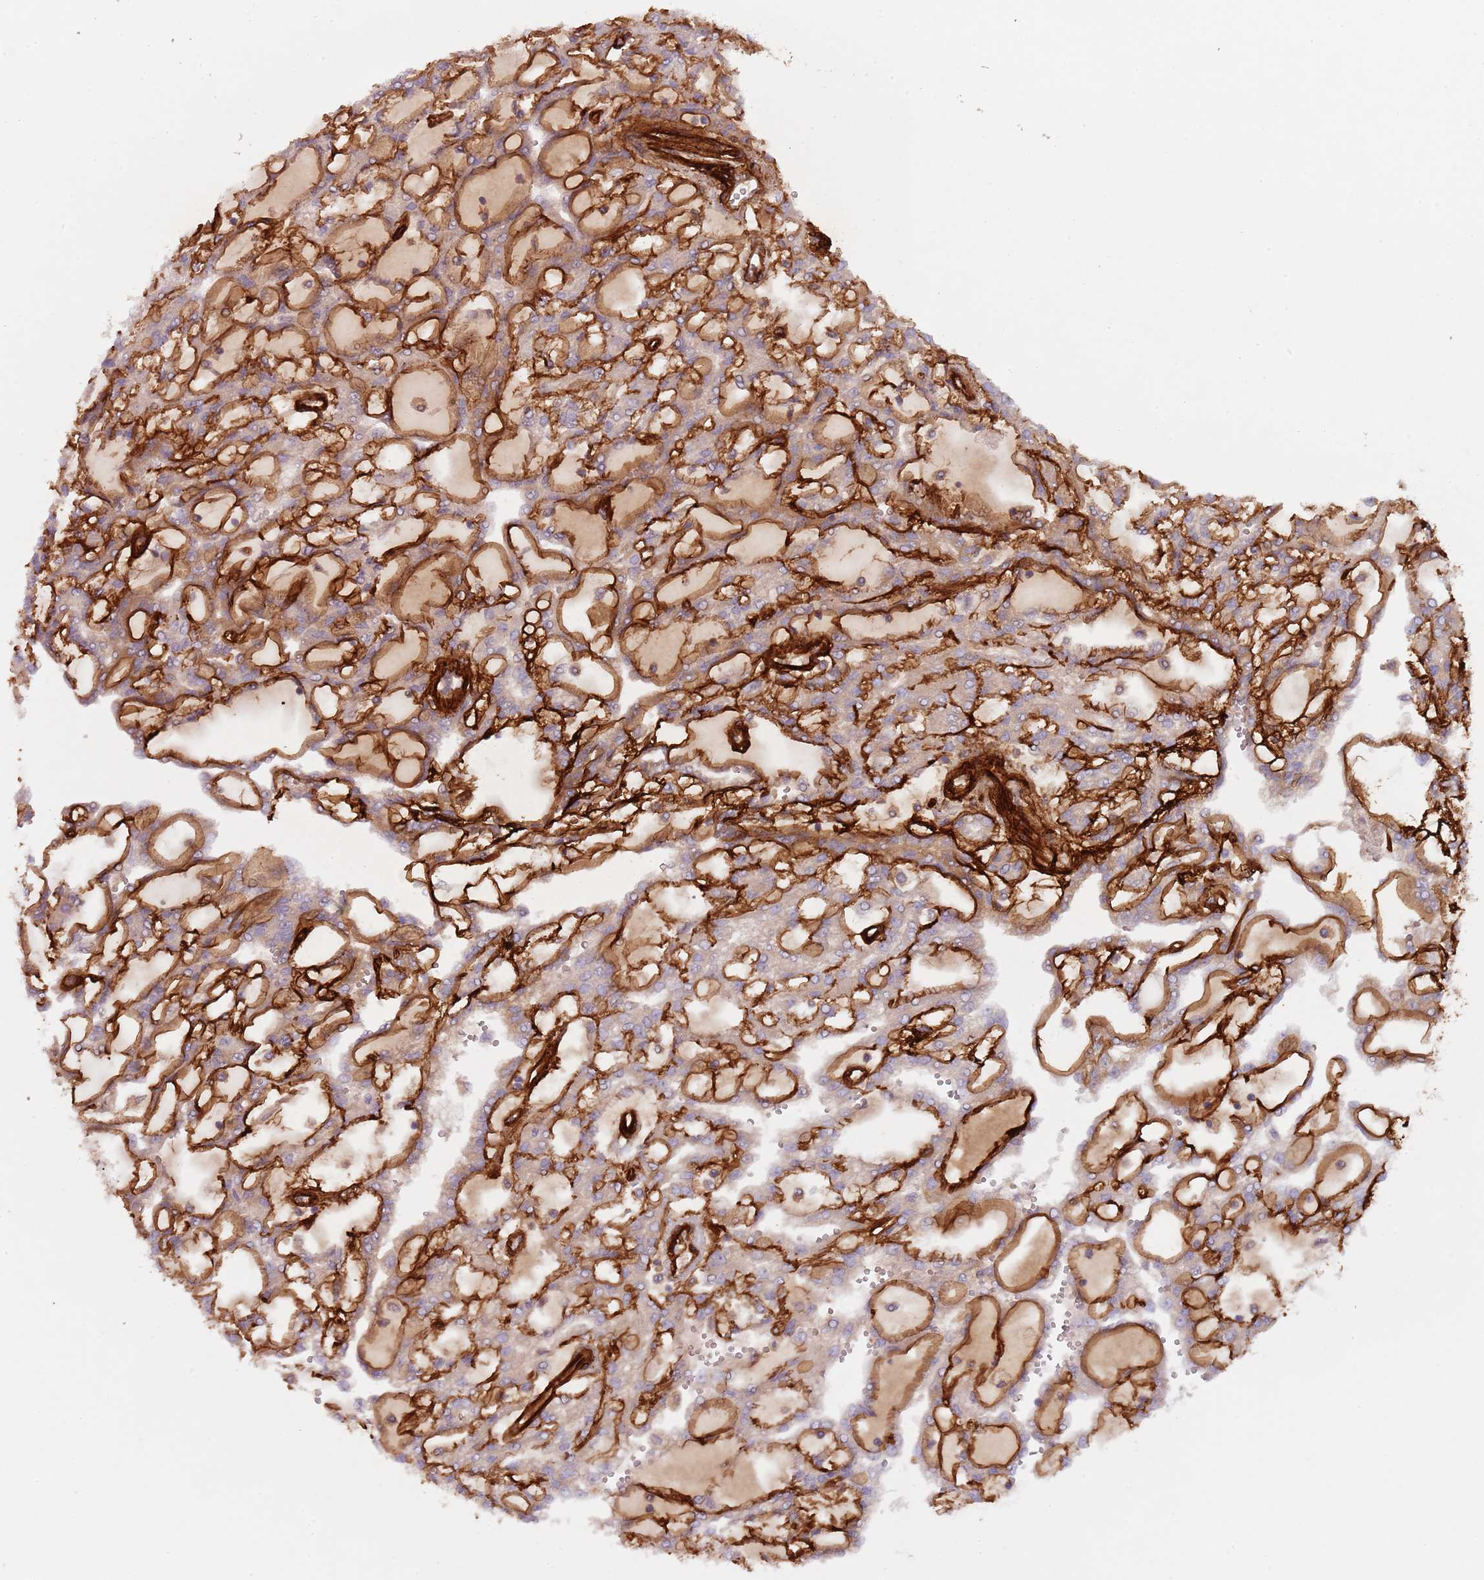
{"staining": {"intensity": "weak", "quantity": "<25%", "location": "cytoplasmic/membranous"}, "tissue": "renal cancer", "cell_type": "Tumor cells", "image_type": "cancer", "snomed": [{"axis": "morphology", "description": "Adenocarcinoma, NOS"}, {"axis": "topography", "description": "Kidney"}], "caption": "Image shows no significant protein positivity in tumor cells of adenocarcinoma (renal).", "gene": "TINAGL1", "patient": {"sex": "male", "age": 63}}